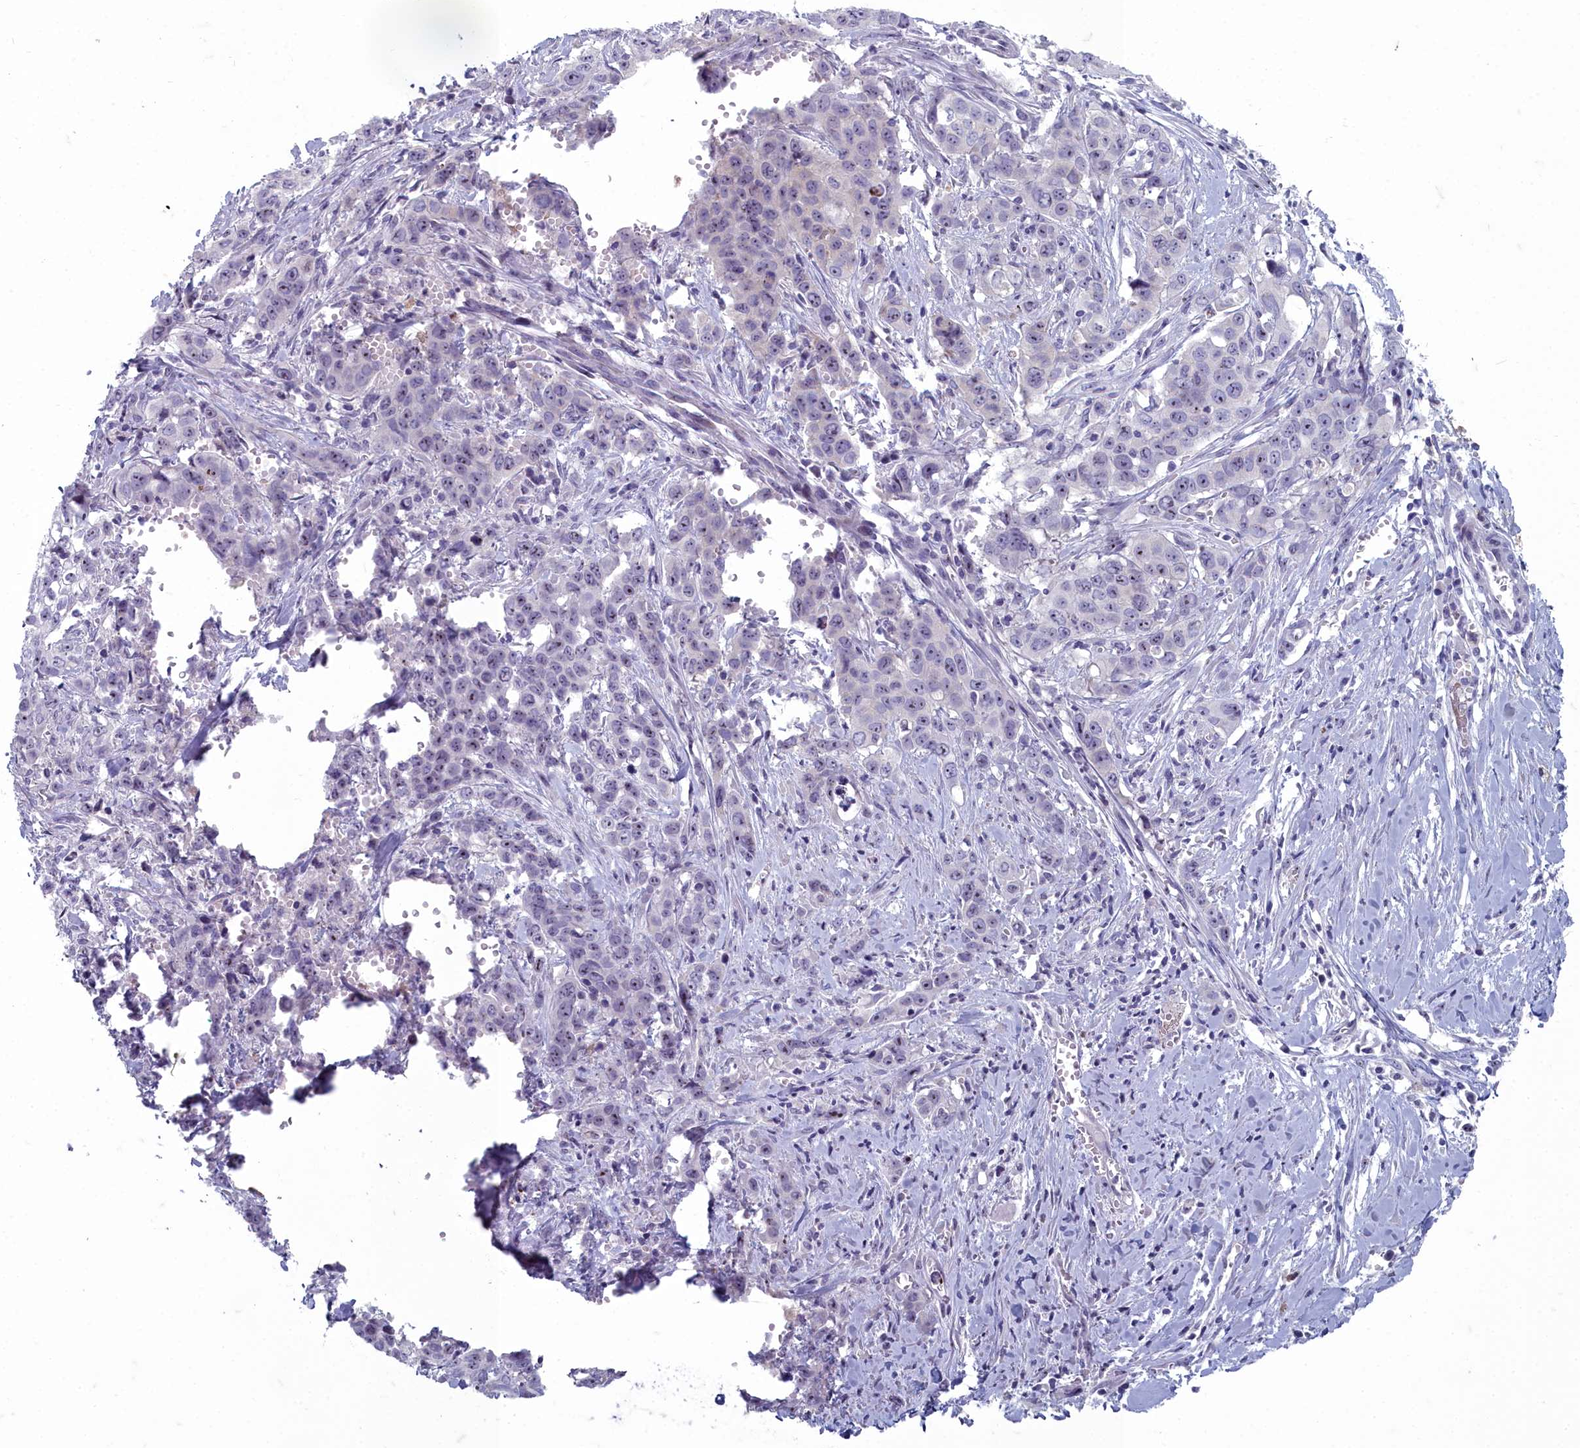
{"staining": {"intensity": "moderate", "quantity": "<25%", "location": "nuclear"}, "tissue": "stomach cancer", "cell_type": "Tumor cells", "image_type": "cancer", "snomed": [{"axis": "morphology", "description": "Adenocarcinoma, NOS"}, {"axis": "topography", "description": "Stomach, upper"}], "caption": "Stomach adenocarcinoma stained for a protein exhibits moderate nuclear positivity in tumor cells.", "gene": "INSYN2A", "patient": {"sex": "male", "age": 62}}